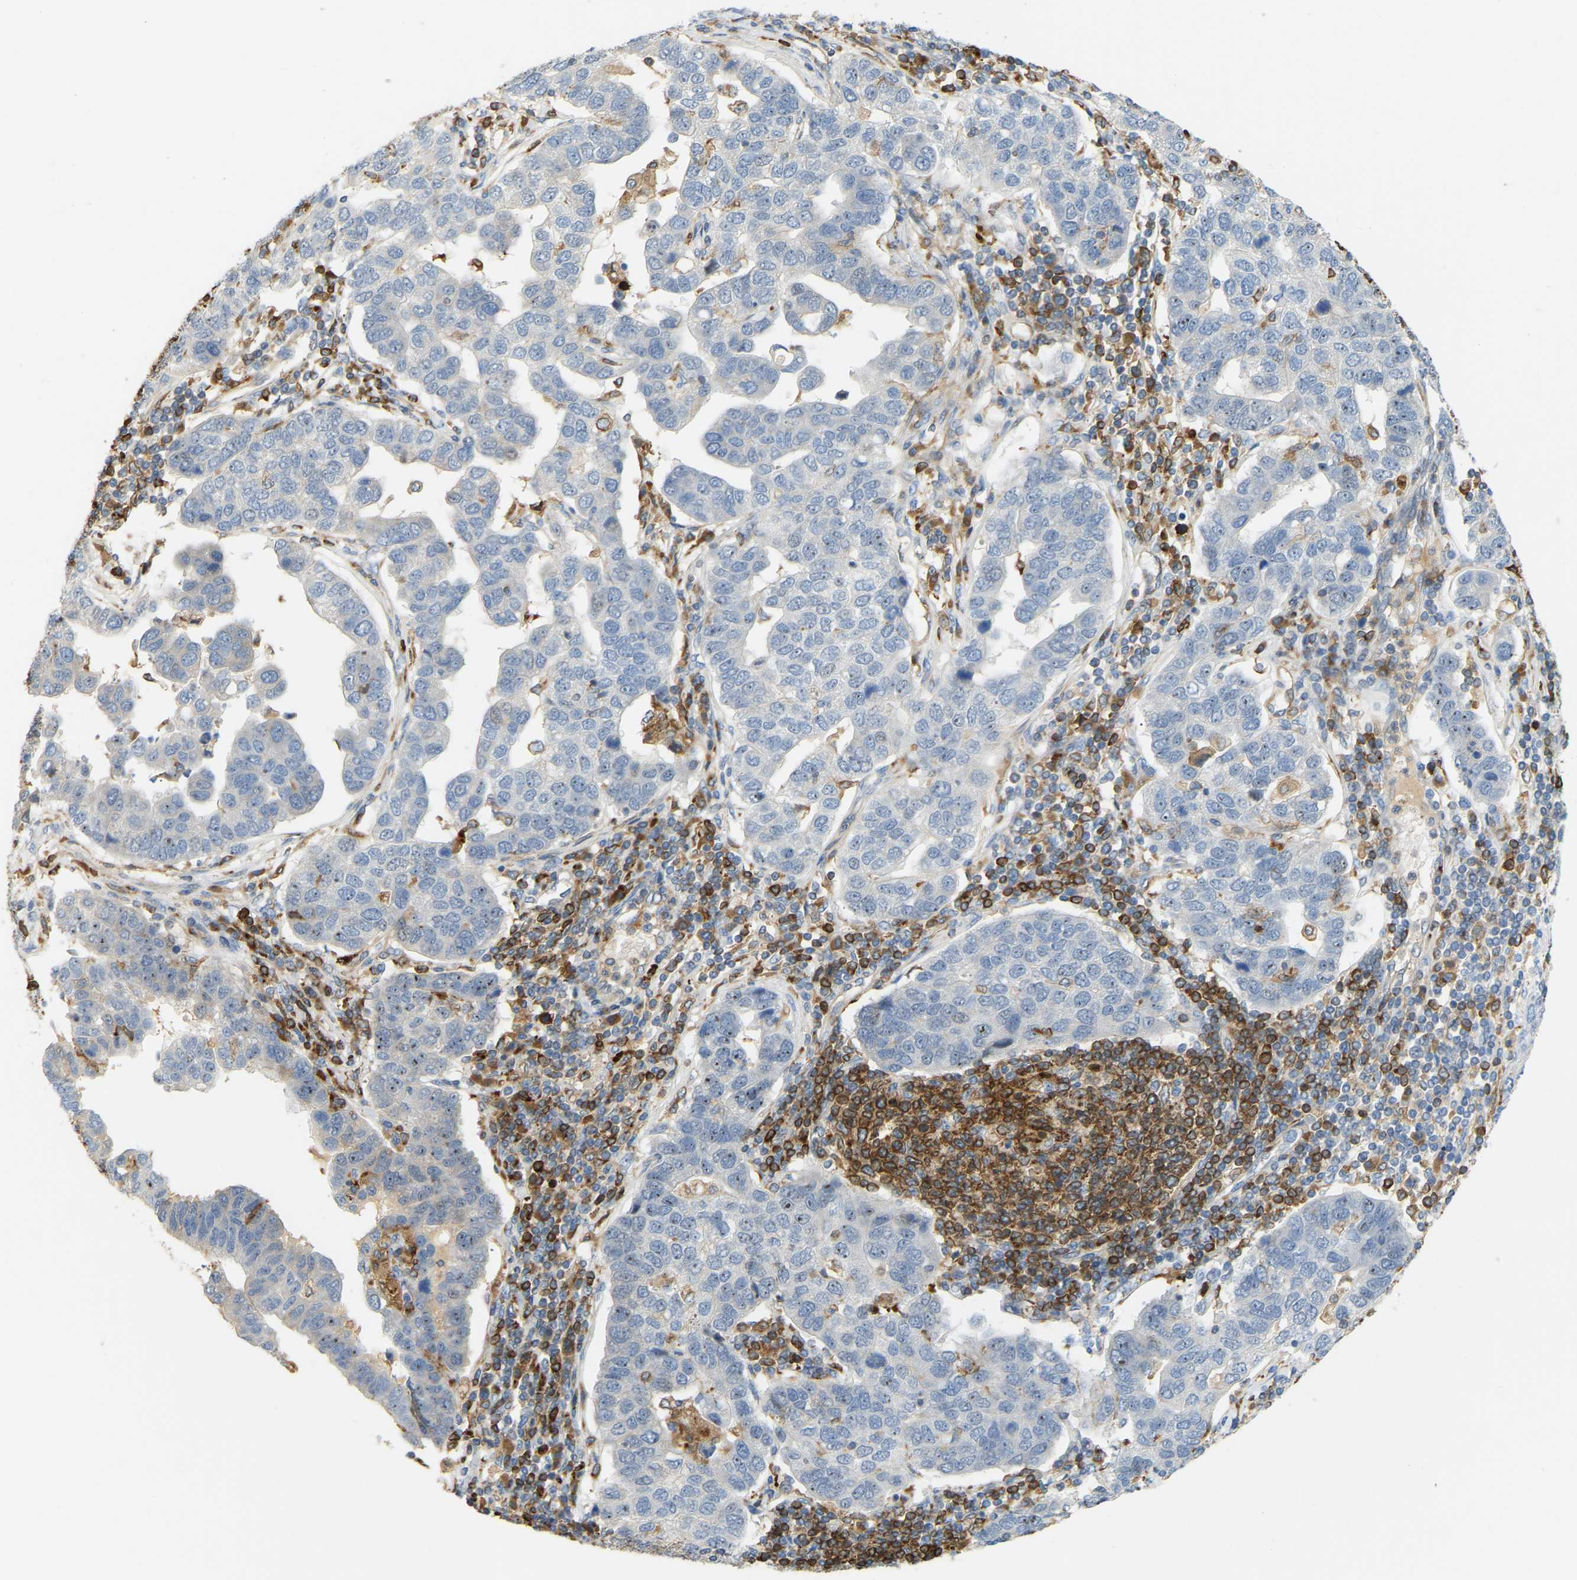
{"staining": {"intensity": "weak", "quantity": "<25%", "location": "nuclear"}, "tissue": "pancreatic cancer", "cell_type": "Tumor cells", "image_type": "cancer", "snomed": [{"axis": "morphology", "description": "Adenocarcinoma, NOS"}, {"axis": "topography", "description": "Pancreas"}], "caption": "This is an IHC image of adenocarcinoma (pancreatic). There is no positivity in tumor cells.", "gene": "PLCG2", "patient": {"sex": "female", "age": 61}}